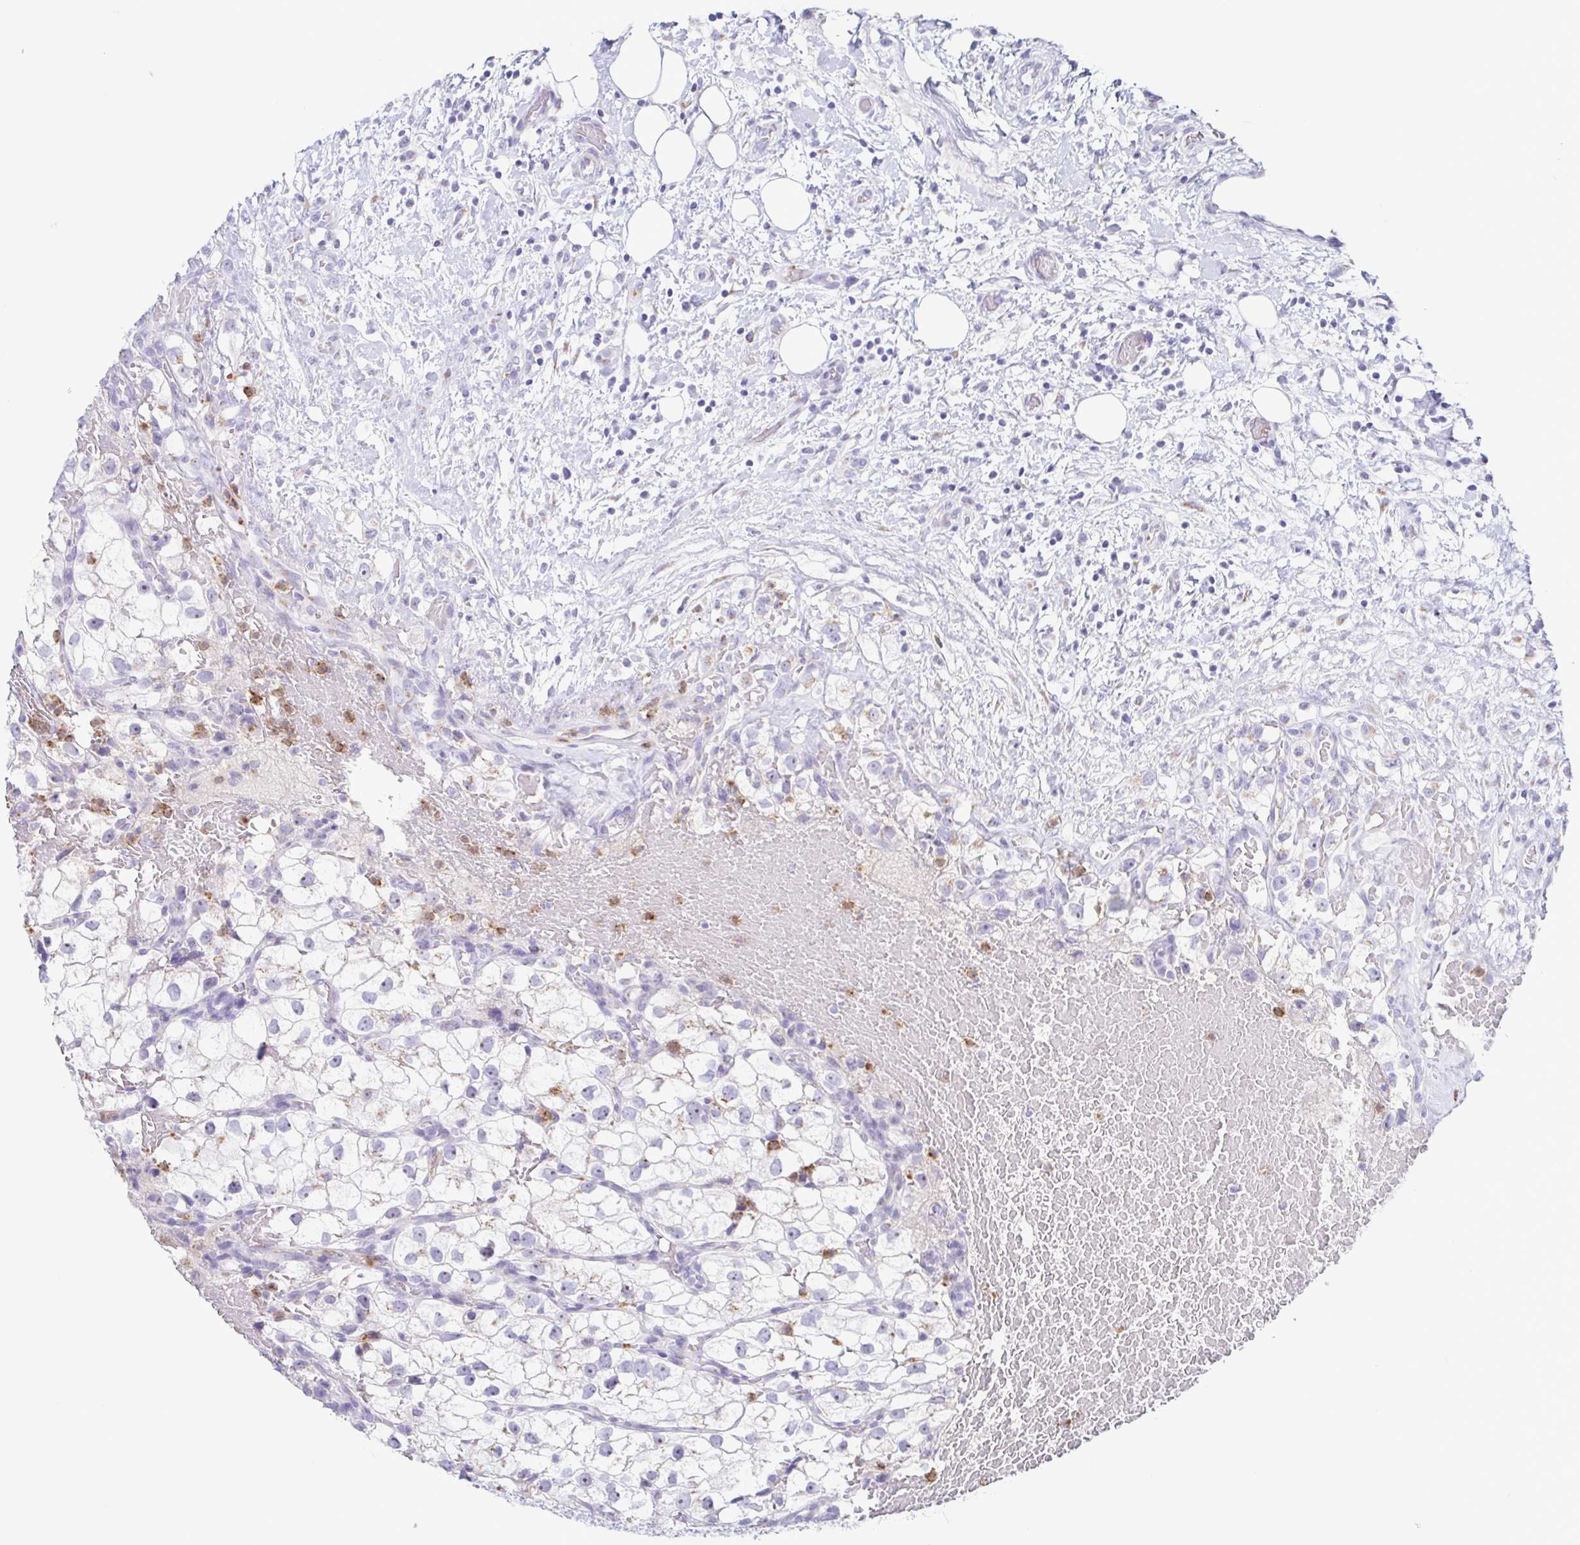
{"staining": {"intensity": "negative", "quantity": "none", "location": "none"}, "tissue": "renal cancer", "cell_type": "Tumor cells", "image_type": "cancer", "snomed": [{"axis": "morphology", "description": "Adenocarcinoma, NOS"}, {"axis": "topography", "description": "Kidney"}], "caption": "The IHC photomicrograph has no significant positivity in tumor cells of renal cancer tissue. (DAB (3,3'-diaminobenzidine) immunohistochemistry (IHC), high magnification).", "gene": "AZU1", "patient": {"sex": "male", "age": 59}}